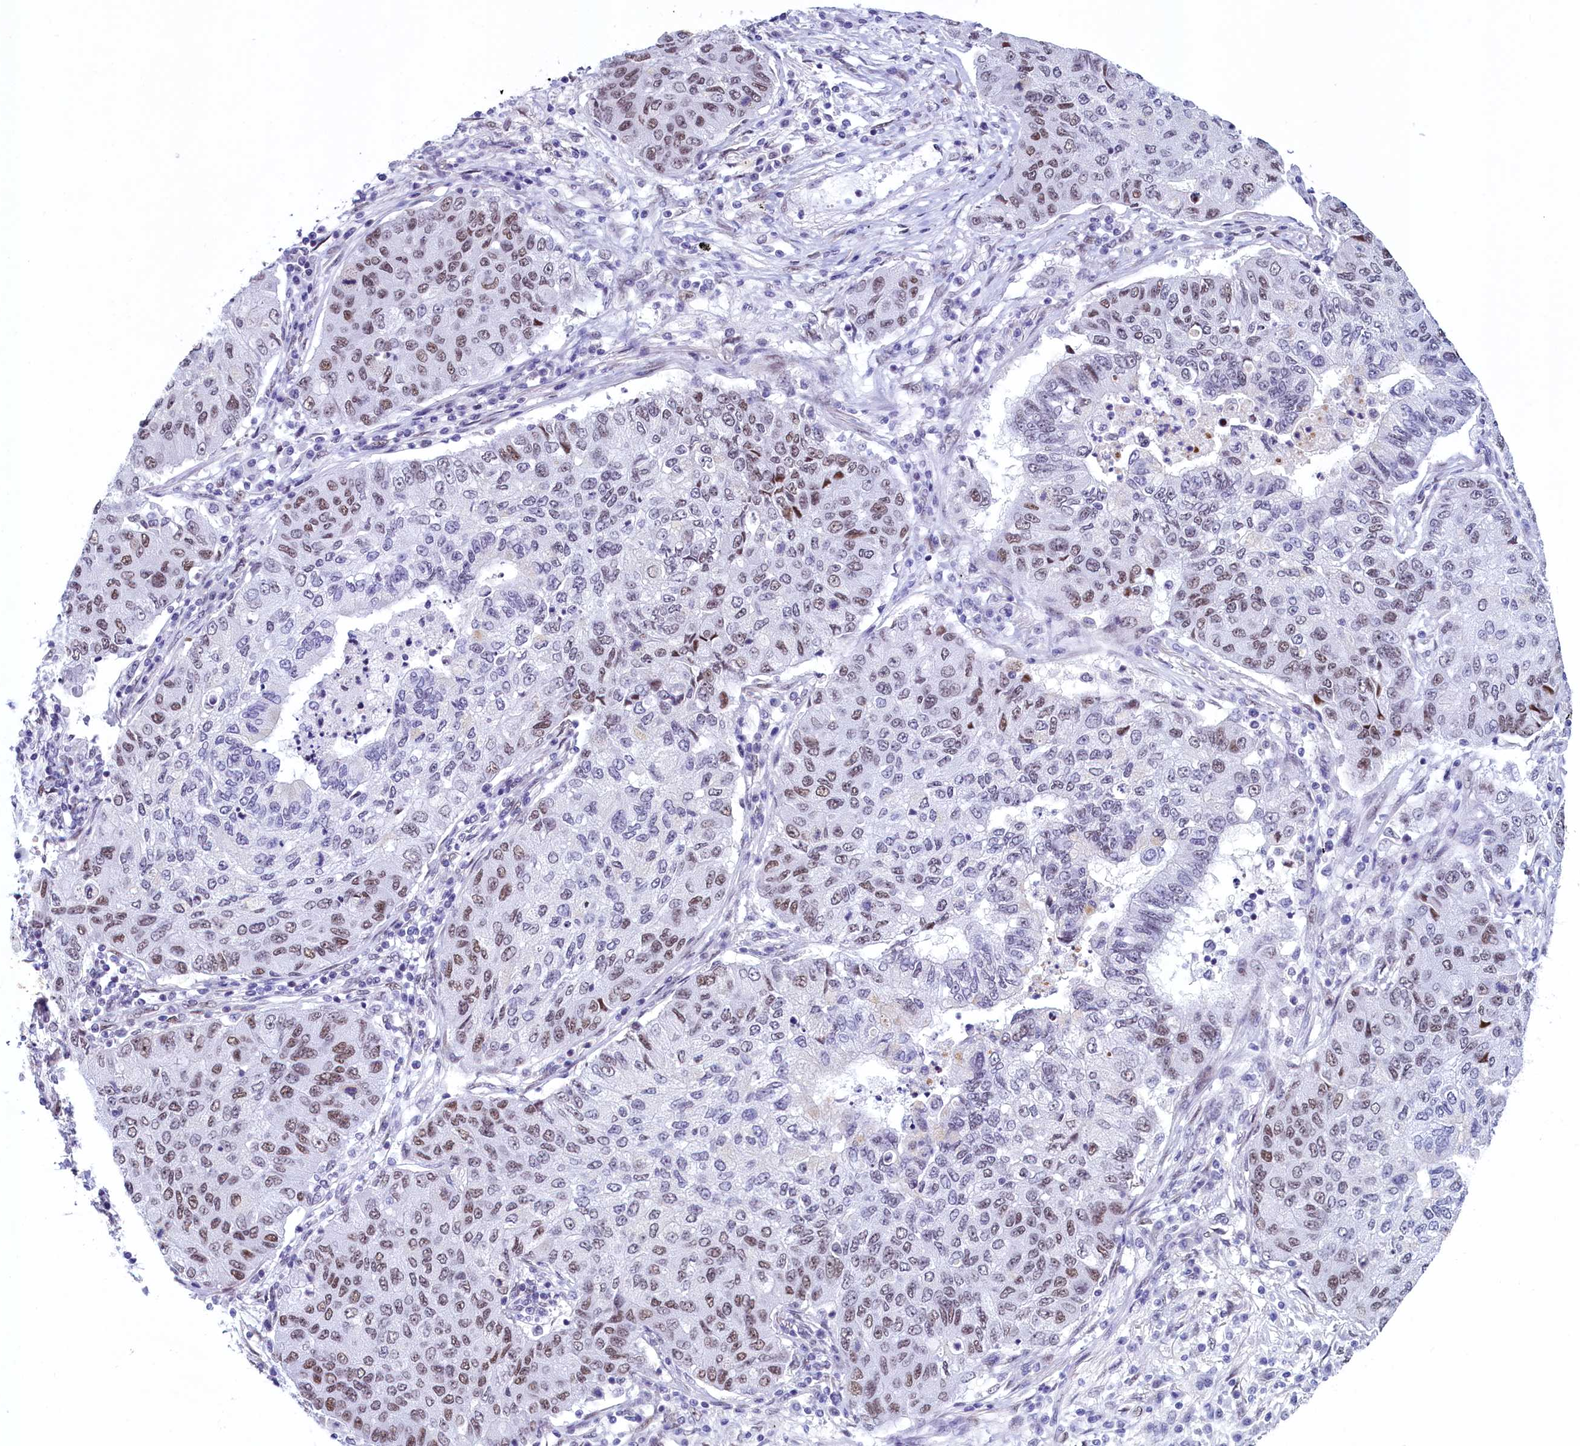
{"staining": {"intensity": "moderate", "quantity": "25%-75%", "location": "nuclear"}, "tissue": "lung cancer", "cell_type": "Tumor cells", "image_type": "cancer", "snomed": [{"axis": "morphology", "description": "Squamous cell carcinoma, NOS"}, {"axis": "topography", "description": "Lung"}], "caption": "This photomicrograph shows lung cancer (squamous cell carcinoma) stained with immunohistochemistry to label a protein in brown. The nuclear of tumor cells show moderate positivity for the protein. Nuclei are counter-stained blue.", "gene": "SUGP2", "patient": {"sex": "male", "age": 74}}